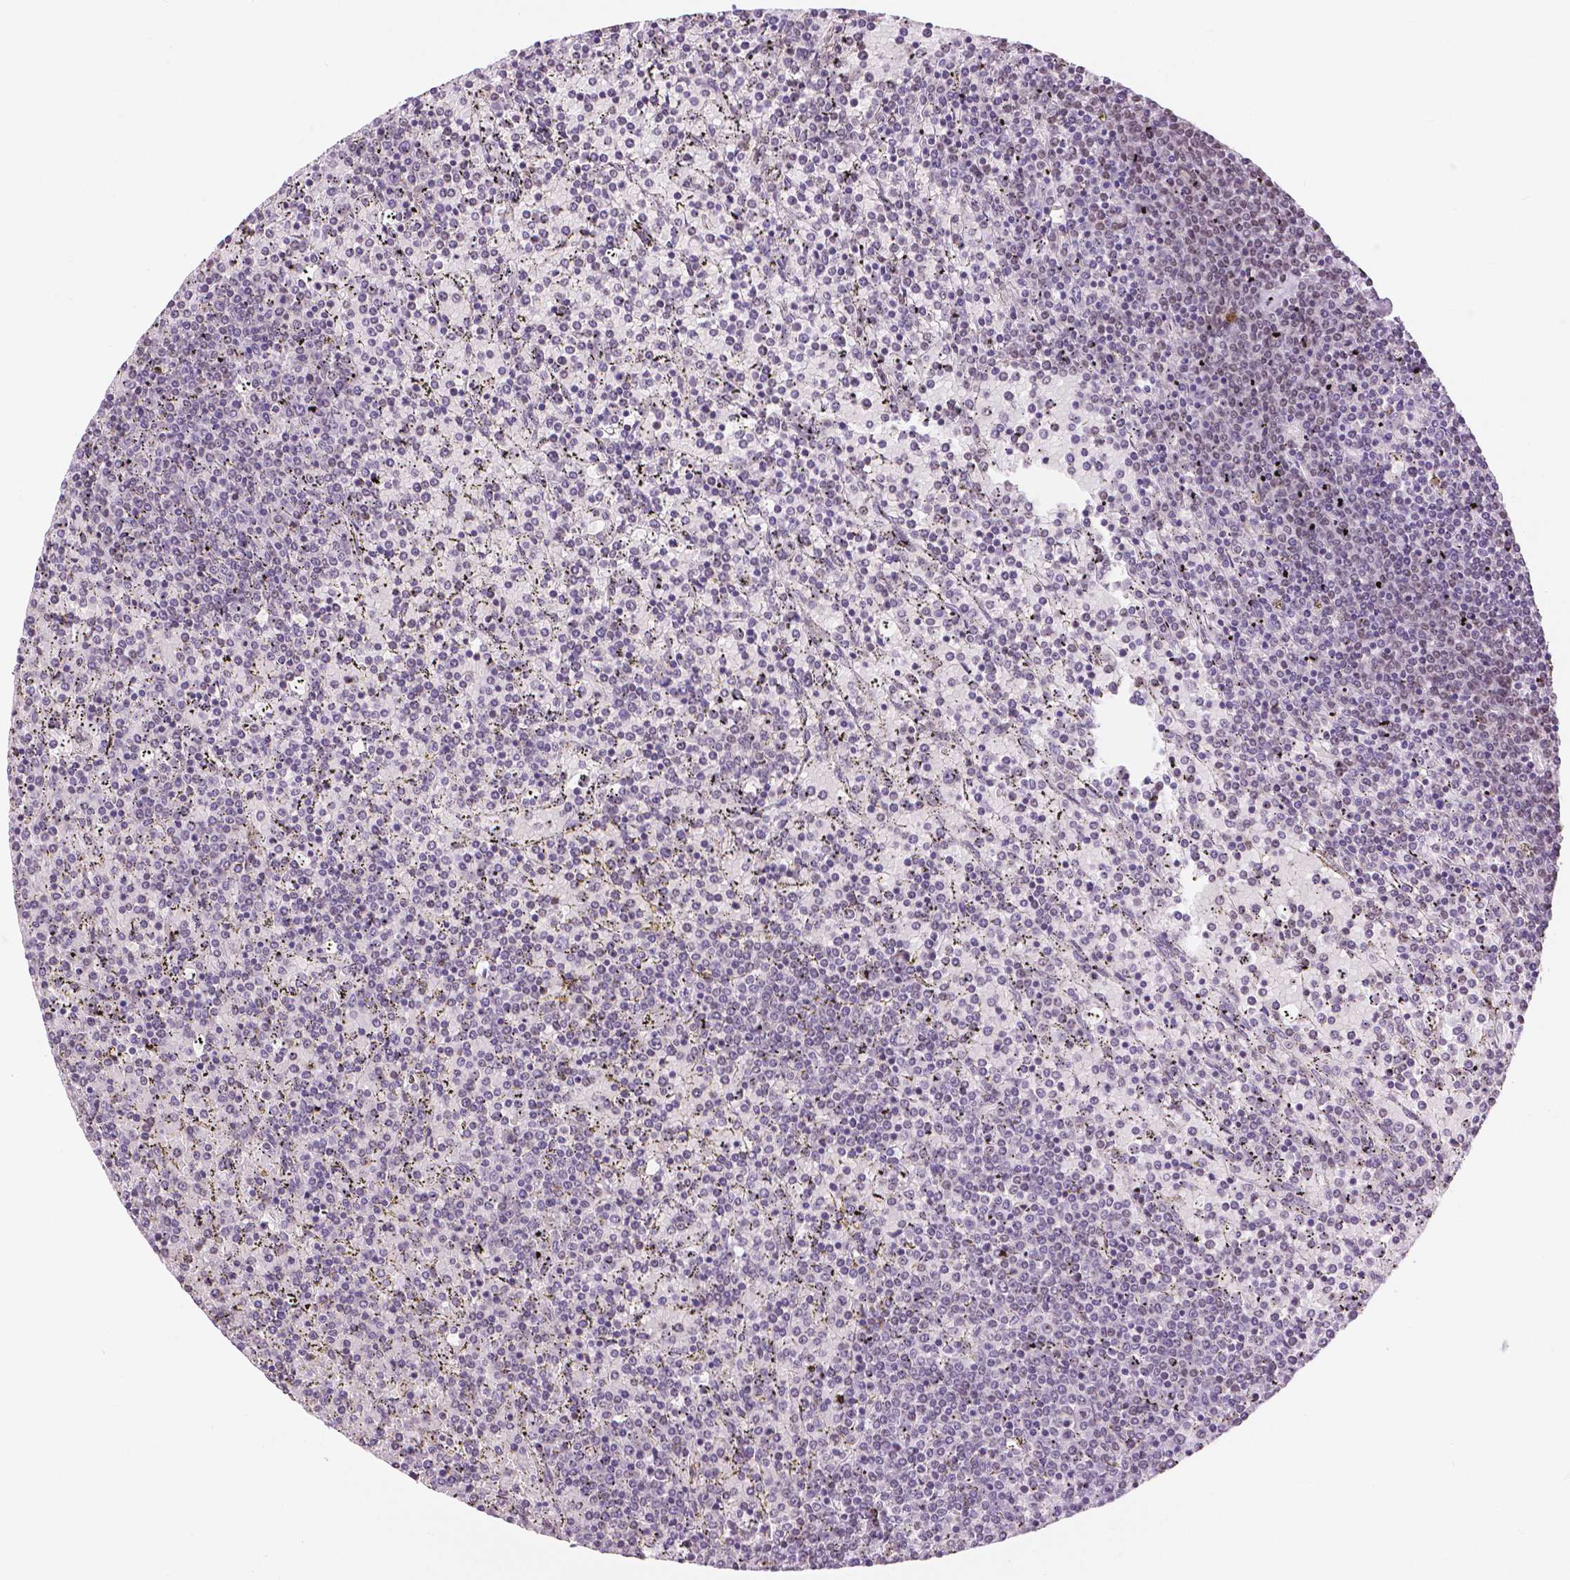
{"staining": {"intensity": "negative", "quantity": "none", "location": "none"}, "tissue": "lymphoma", "cell_type": "Tumor cells", "image_type": "cancer", "snomed": [{"axis": "morphology", "description": "Malignant lymphoma, non-Hodgkin's type, Low grade"}, {"axis": "topography", "description": "Spleen"}], "caption": "DAB immunohistochemical staining of lymphoma shows no significant staining in tumor cells.", "gene": "NHP2", "patient": {"sex": "female", "age": 77}}